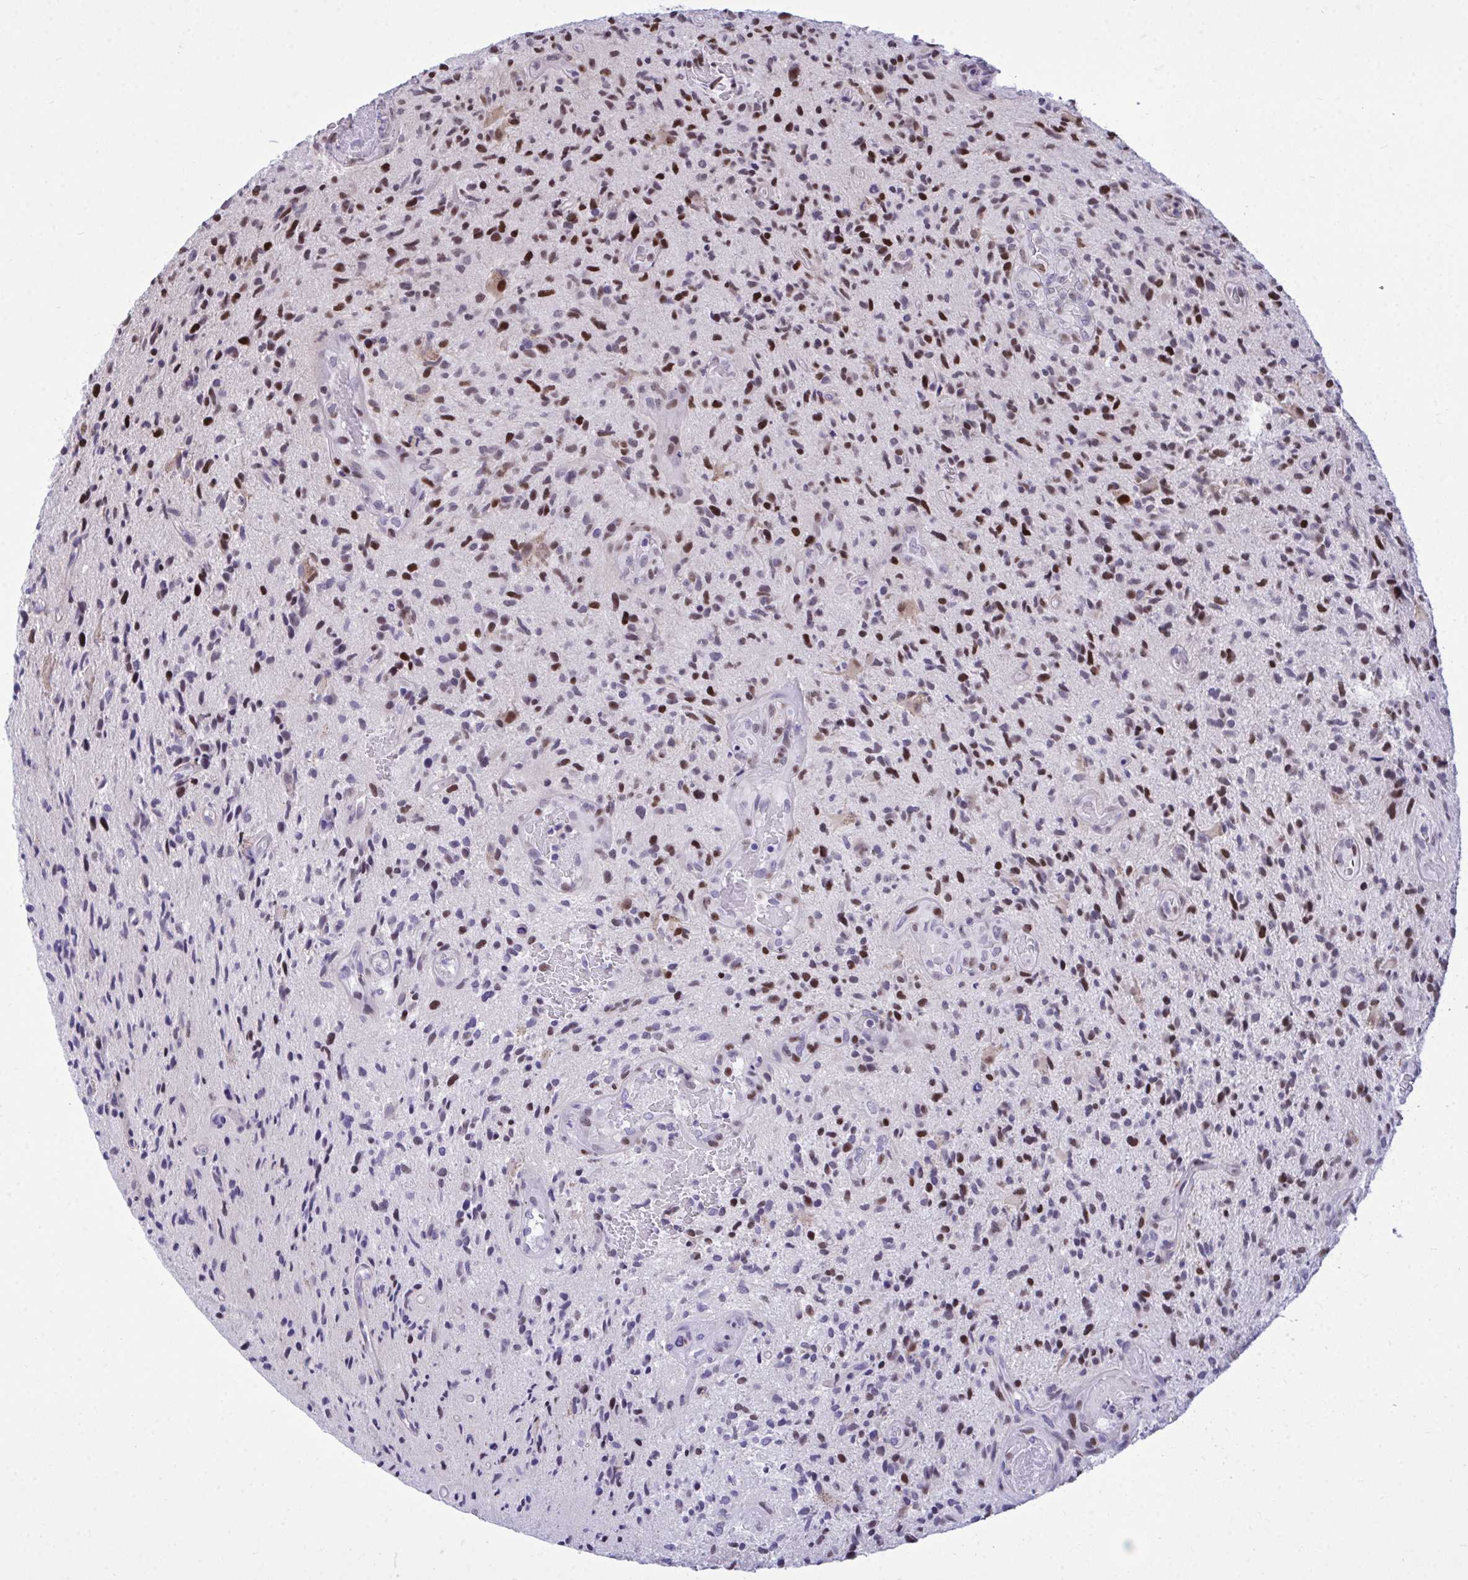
{"staining": {"intensity": "strong", "quantity": "25%-75%", "location": "nuclear"}, "tissue": "glioma", "cell_type": "Tumor cells", "image_type": "cancer", "snomed": [{"axis": "morphology", "description": "Glioma, malignant, High grade"}, {"axis": "topography", "description": "Brain"}], "caption": "This image shows glioma stained with IHC to label a protein in brown. The nuclear of tumor cells show strong positivity for the protein. Nuclei are counter-stained blue.", "gene": "C1QL2", "patient": {"sex": "male", "age": 55}}